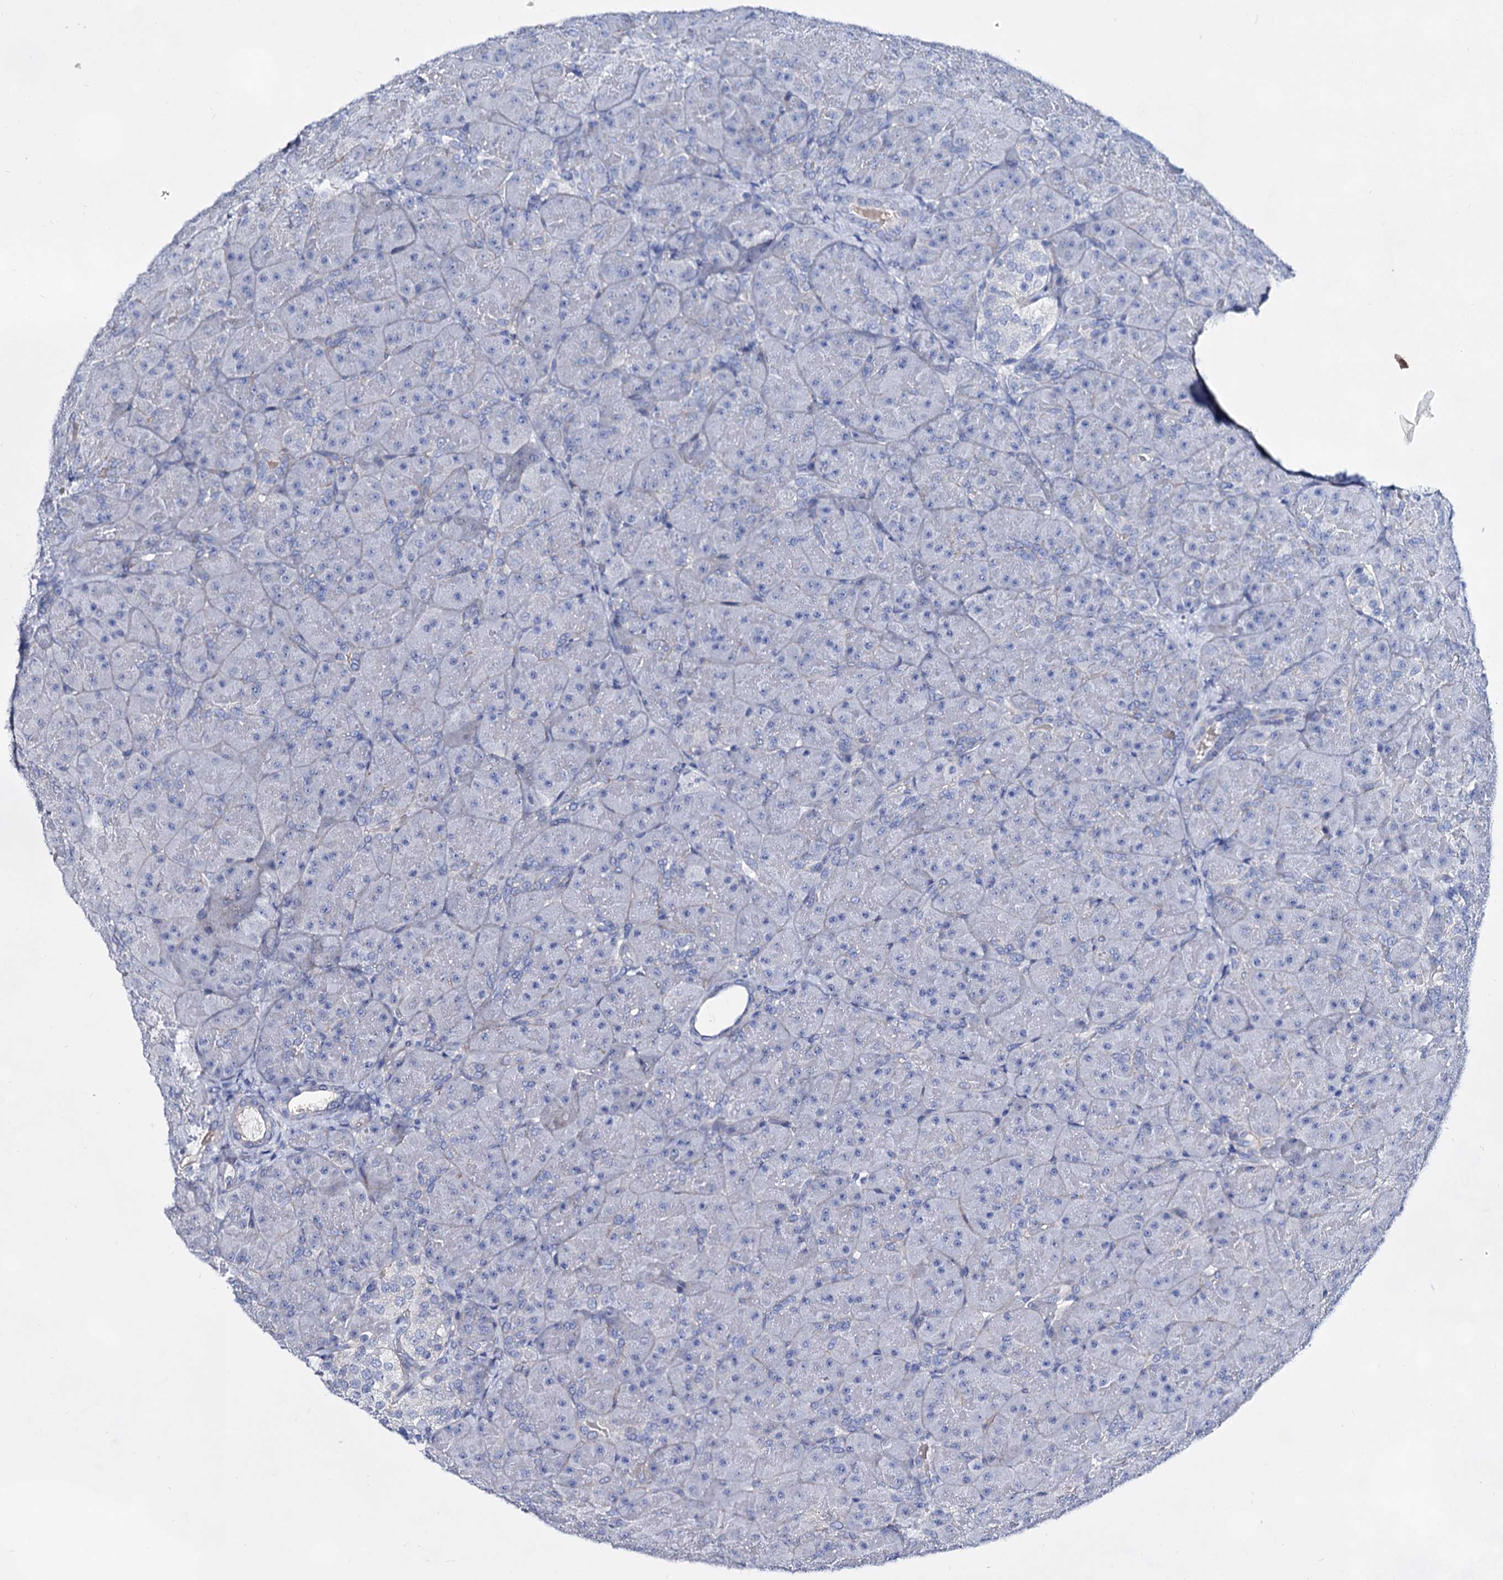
{"staining": {"intensity": "negative", "quantity": "none", "location": "none"}, "tissue": "pancreas", "cell_type": "Exocrine glandular cells", "image_type": "normal", "snomed": [{"axis": "morphology", "description": "Normal tissue, NOS"}, {"axis": "topography", "description": "Pancreas"}], "caption": "This is an immunohistochemistry (IHC) histopathology image of normal human pancreas. There is no positivity in exocrine glandular cells.", "gene": "PLIN1", "patient": {"sex": "male", "age": 66}}